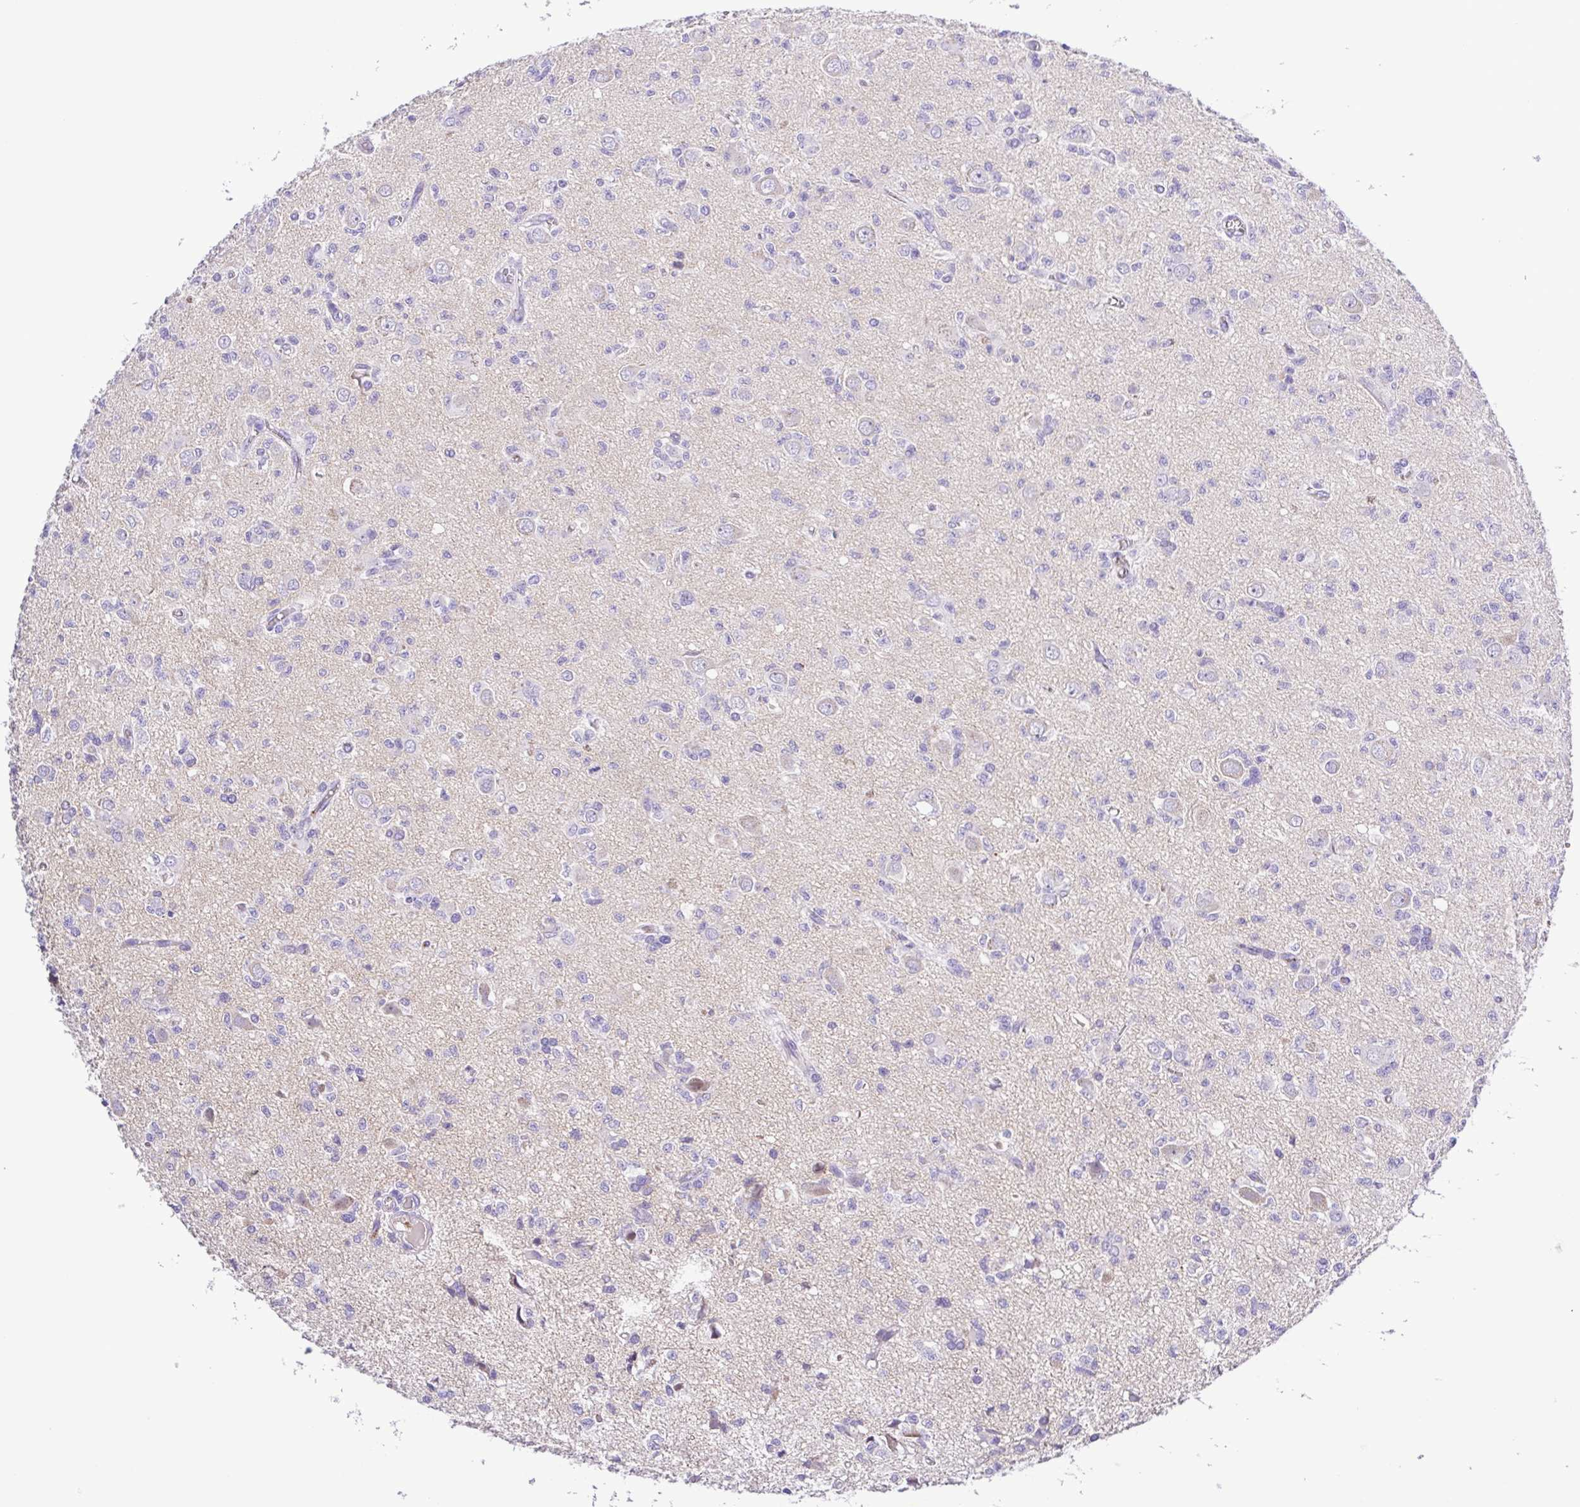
{"staining": {"intensity": "negative", "quantity": "none", "location": "none"}, "tissue": "glioma", "cell_type": "Tumor cells", "image_type": "cancer", "snomed": [{"axis": "morphology", "description": "Glioma, malignant, Low grade"}, {"axis": "topography", "description": "Brain"}], "caption": "High magnification brightfield microscopy of malignant glioma (low-grade) stained with DAB (brown) and counterstained with hematoxylin (blue): tumor cells show no significant staining.", "gene": "GABBR2", "patient": {"sex": "male", "age": 64}}